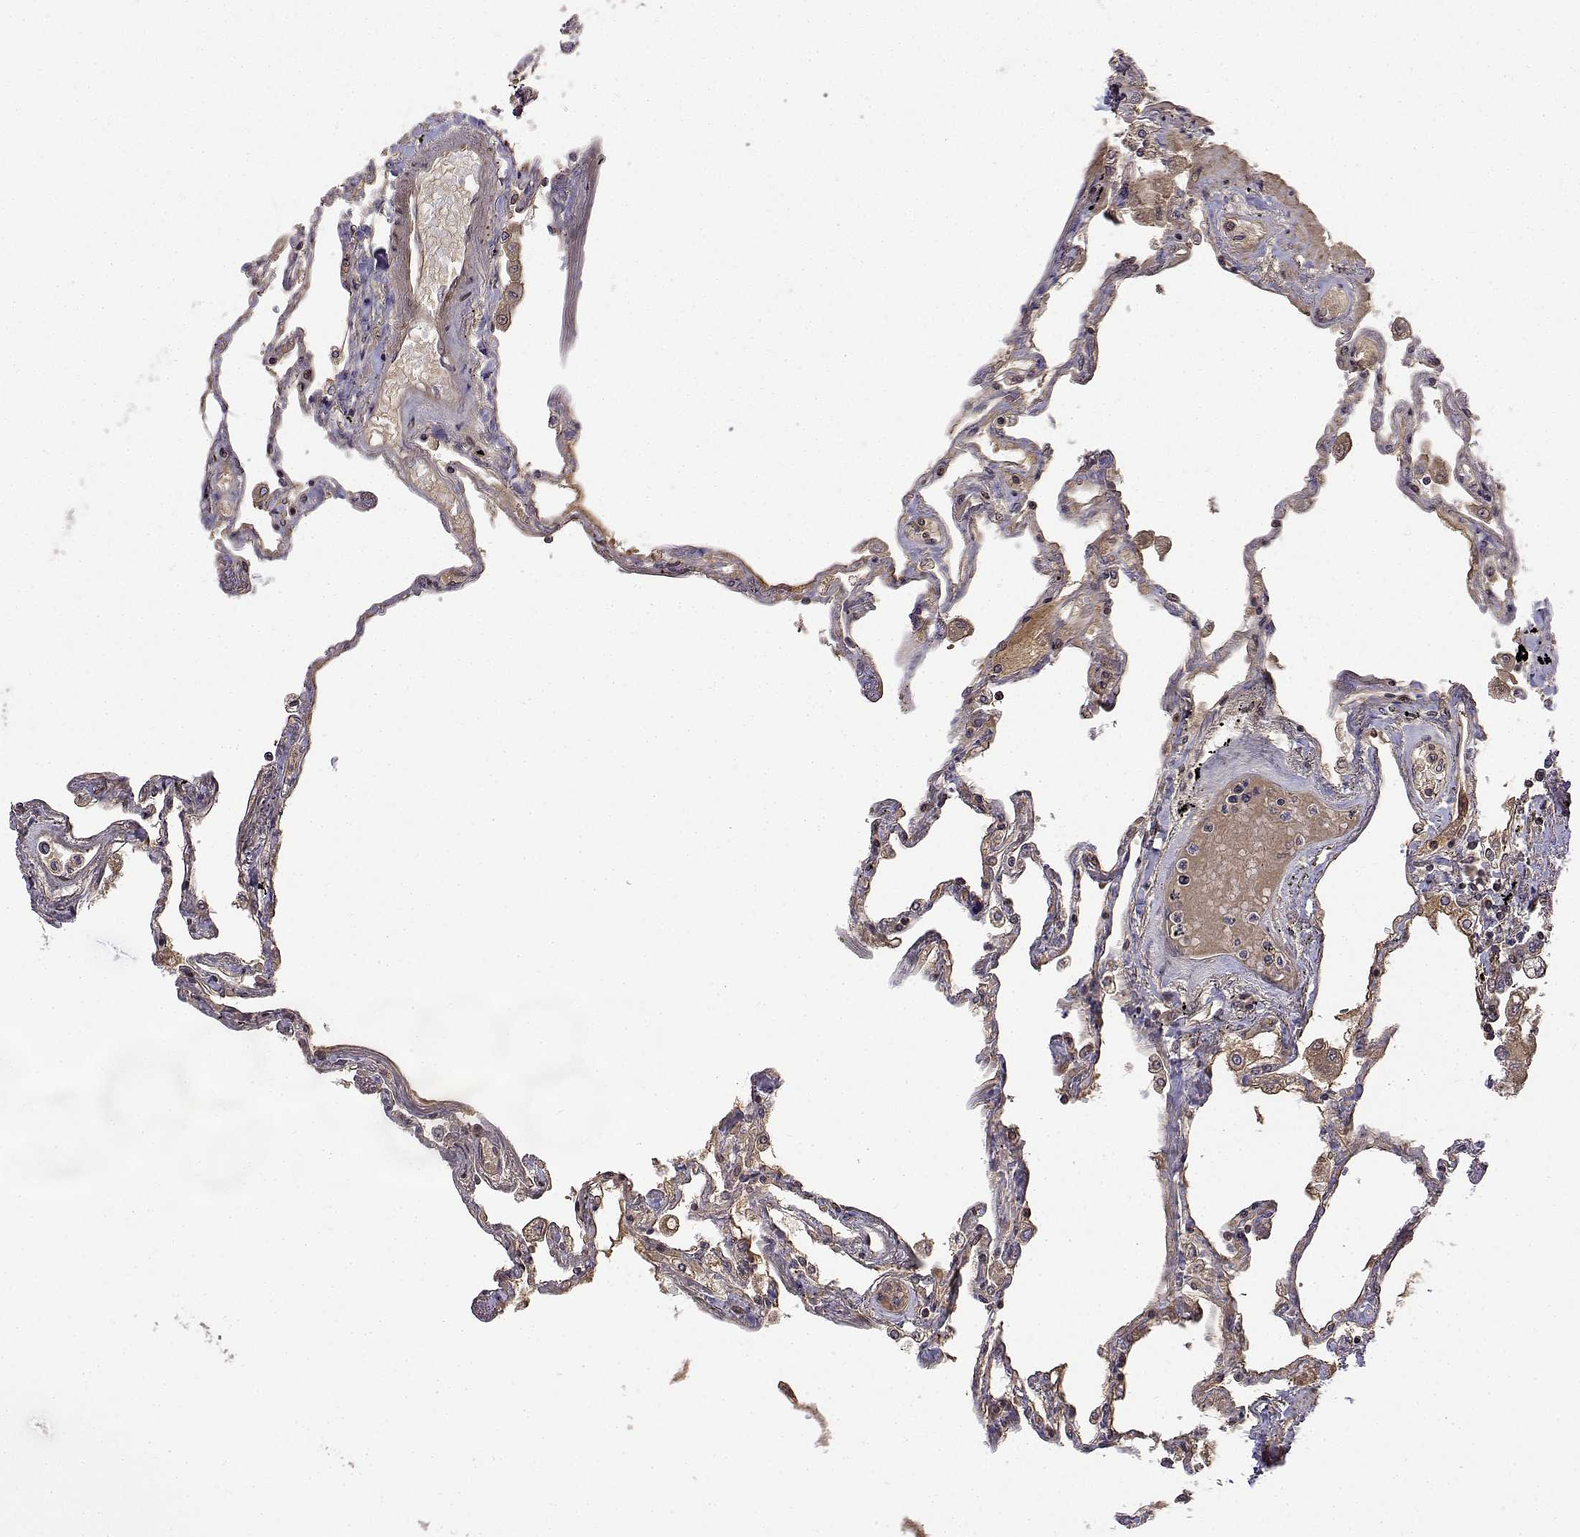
{"staining": {"intensity": "moderate", "quantity": "25%-75%", "location": "nuclear"}, "tissue": "lung", "cell_type": "Alveolar cells", "image_type": "normal", "snomed": [{"axis": "morphology", "description": "Normal tissue, NOS"}, {"axis": "morphology", "description": "Adenocarcinoma, NOS"}, {"axis": "topography", "description": "Cartilage tissue"}, {"axis": "topography", "description": "Lung"}], "caption": "An image of lung stained for a protein shows moderate nuclear brown staining in alveolar cells.", "gene": "ITGA7", "patient": {"sex": "female", "age": 67}}